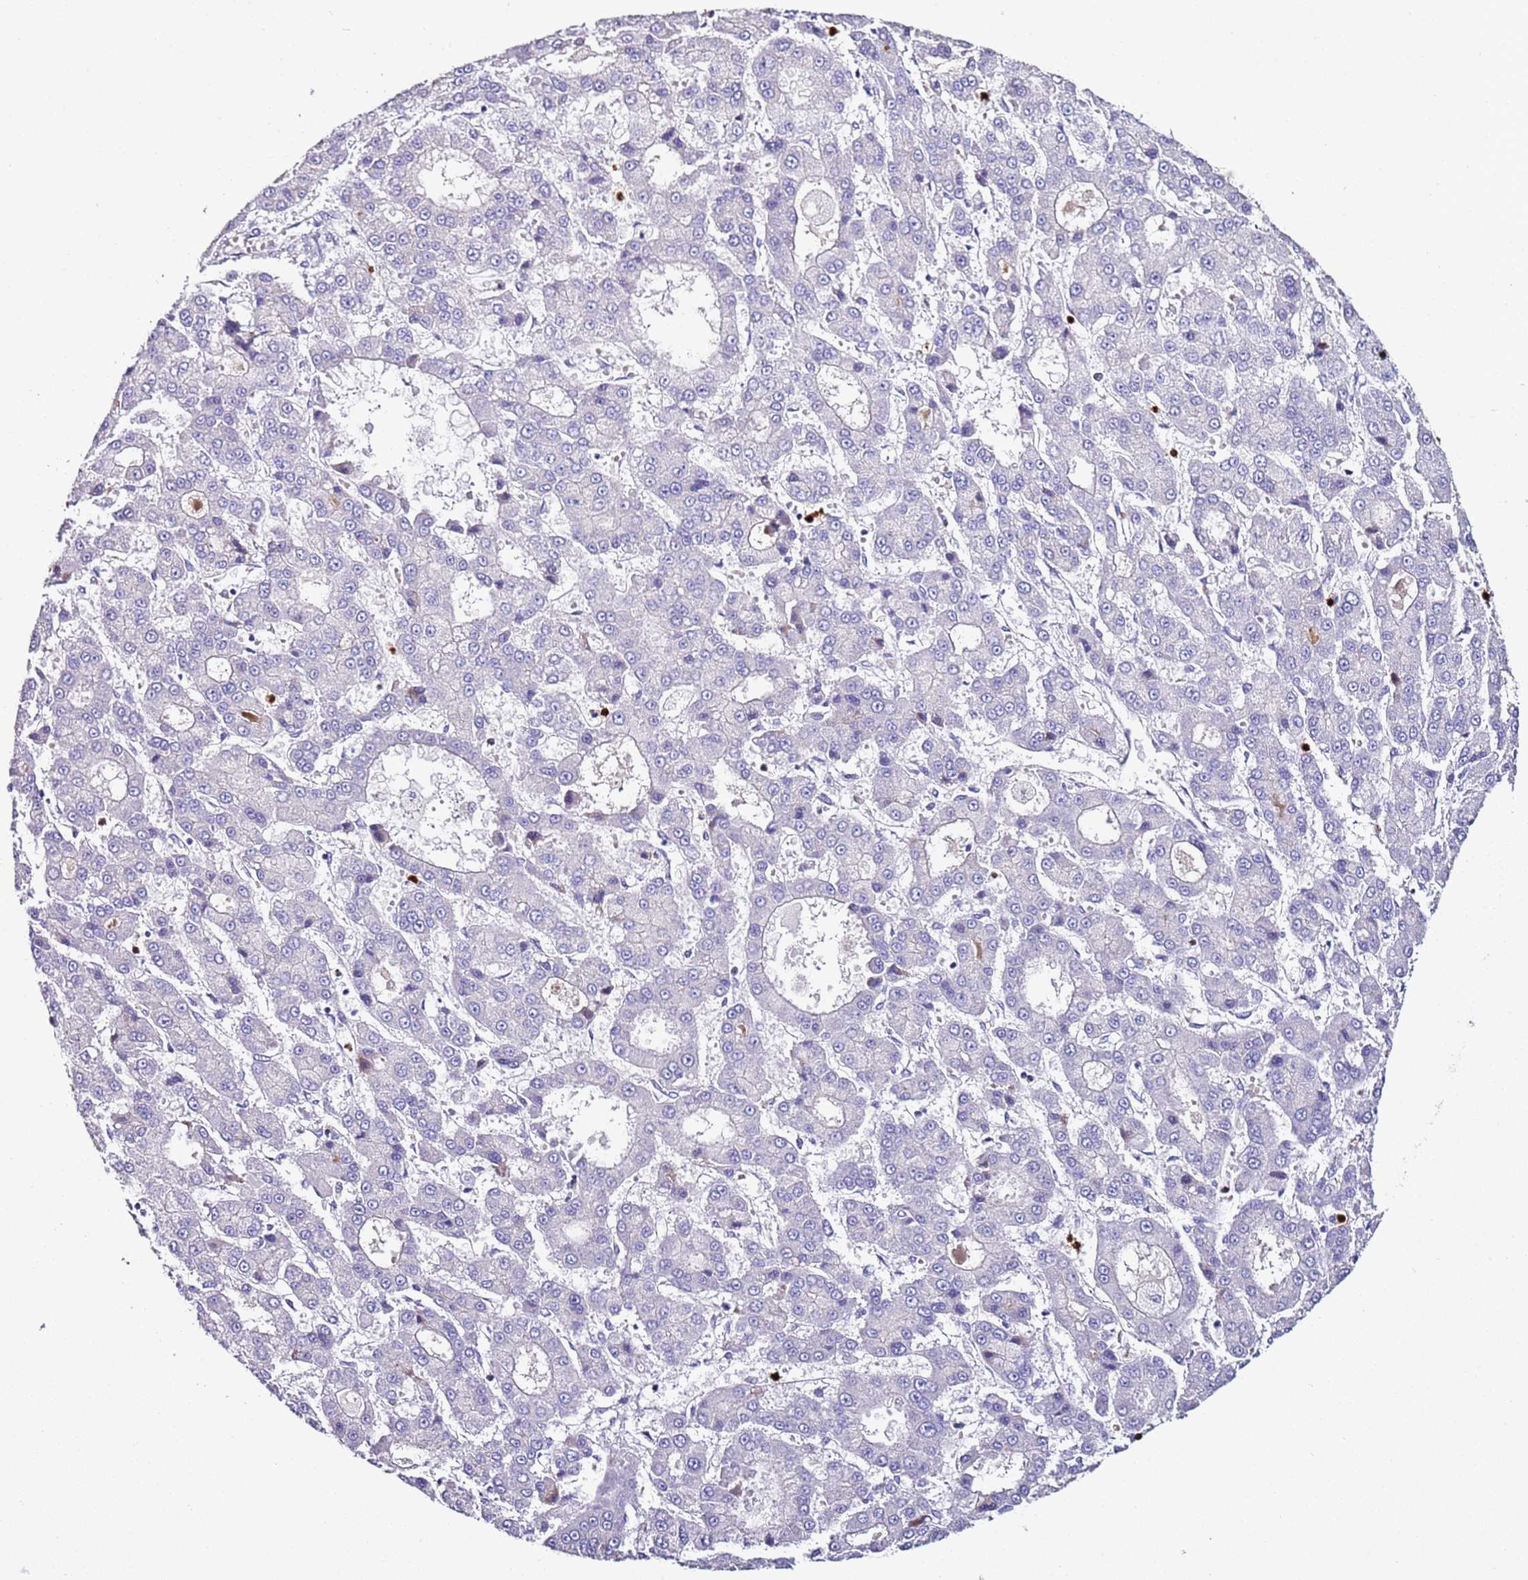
{"staining": {"intensity": "negative", "quantity": "none", "location": "none"}, "tissue": "liver cancer", "cell_type": "Tumor cells", "image_type": "cancer", "snomed": [{"axis": "morphology", "description": "Carcinoma, Hepatocellular, NOS"}, {"axis": "topography", "description": "Liver"}], "caption": "Hepatocellular carcinoma (liver) was stained to show a protein in brown. There is no significant expression in tumor cells.", "gene": "FAM174C", "patient": {"sex": "male", "age": 70}}